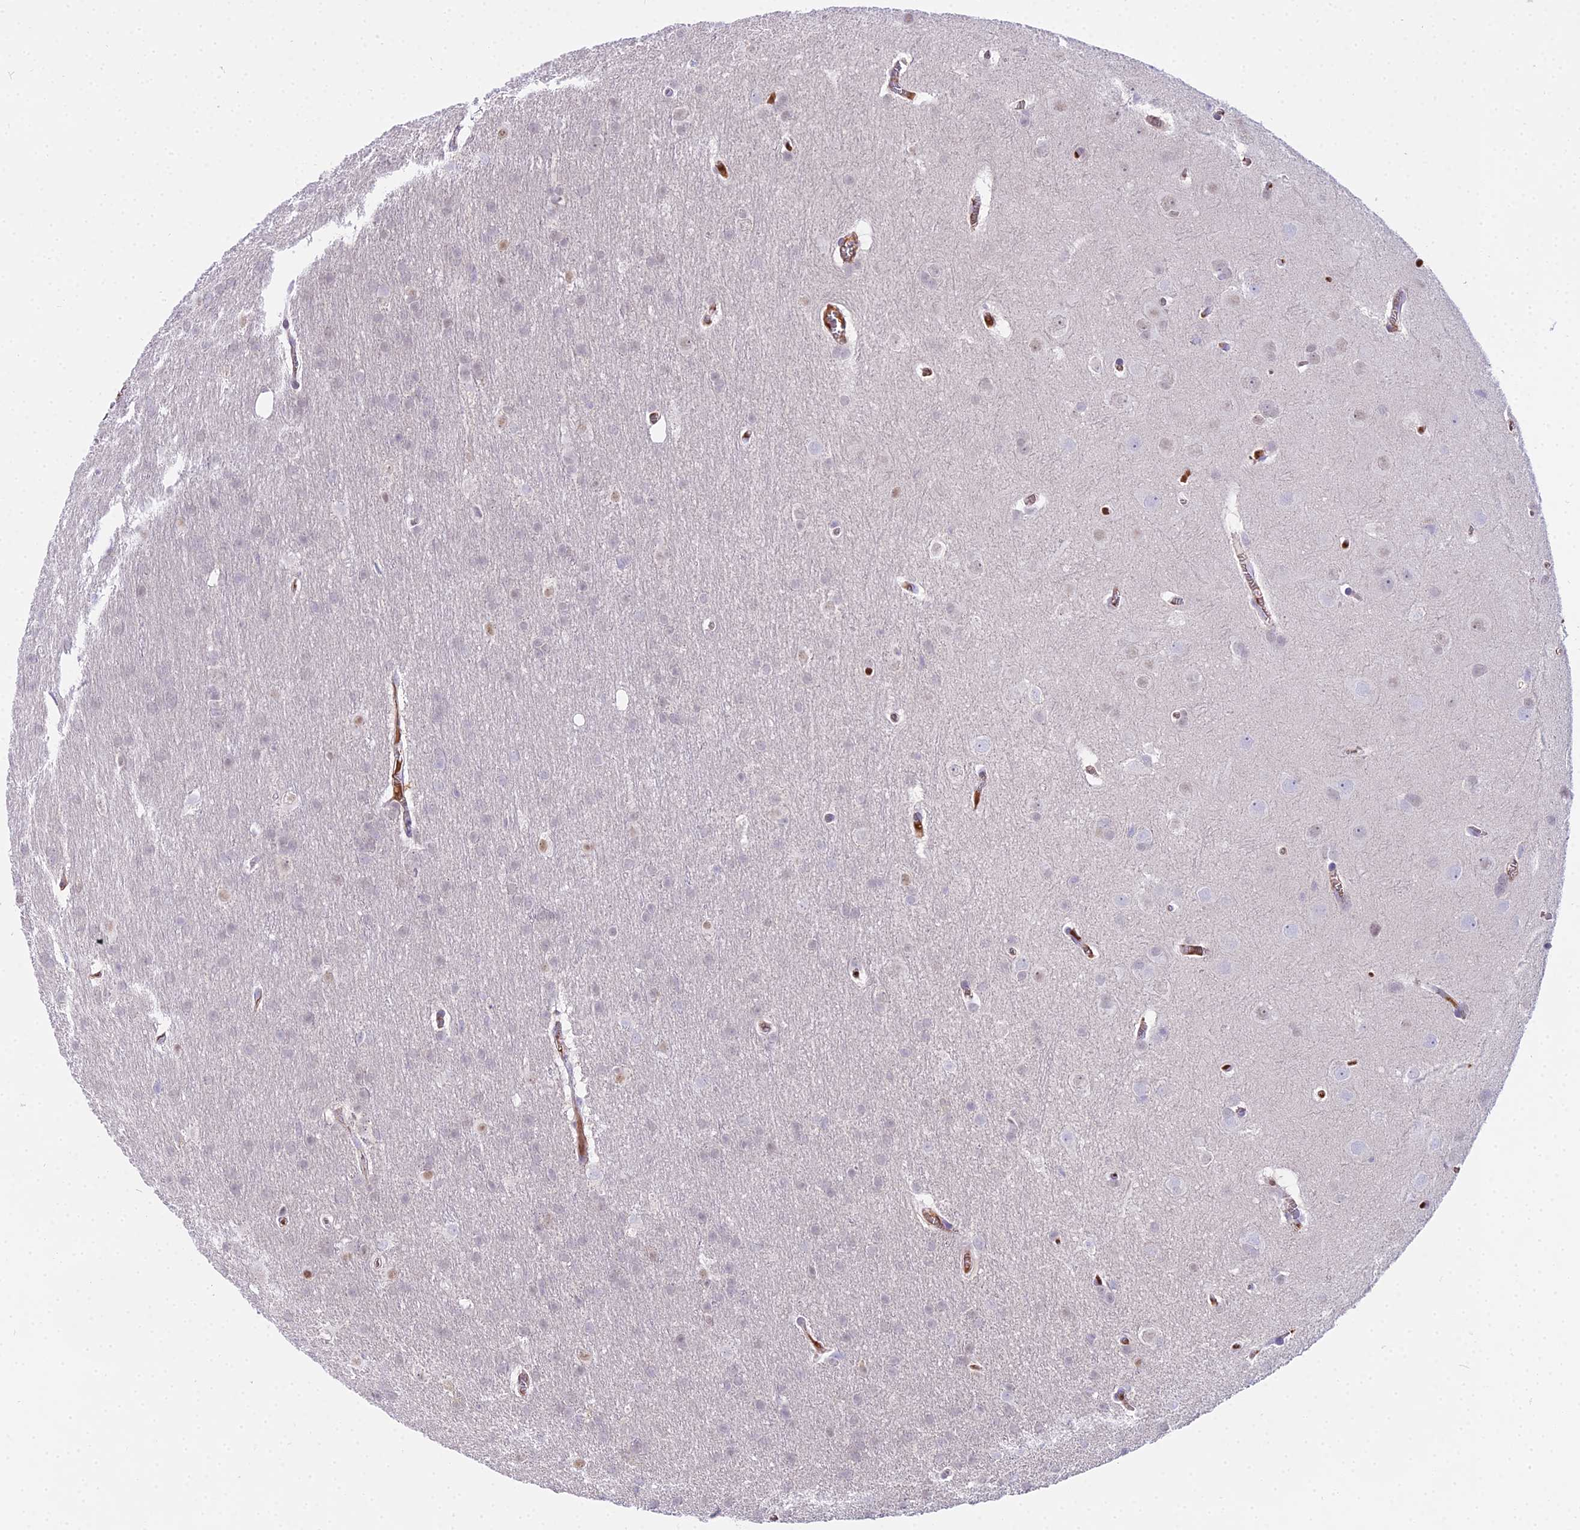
{"staining": {"intensity": "negative", "quantity": "none", "location": "none"}, "tissue": "glioma", "cell_type": "Tumor cells", "image_type": "cancer", "snomed": [{"axis": "morphology", "description": "Glioma, malignant, Low grade"}, {"axis": "topography", "description": "Brain"}], "caption": "The immunohistochemistry histopathology image has no significant expression in tumor cells of glioma tissue.", "gene": "MAT2A", "patient": {"sex": "female", "age": 32}}